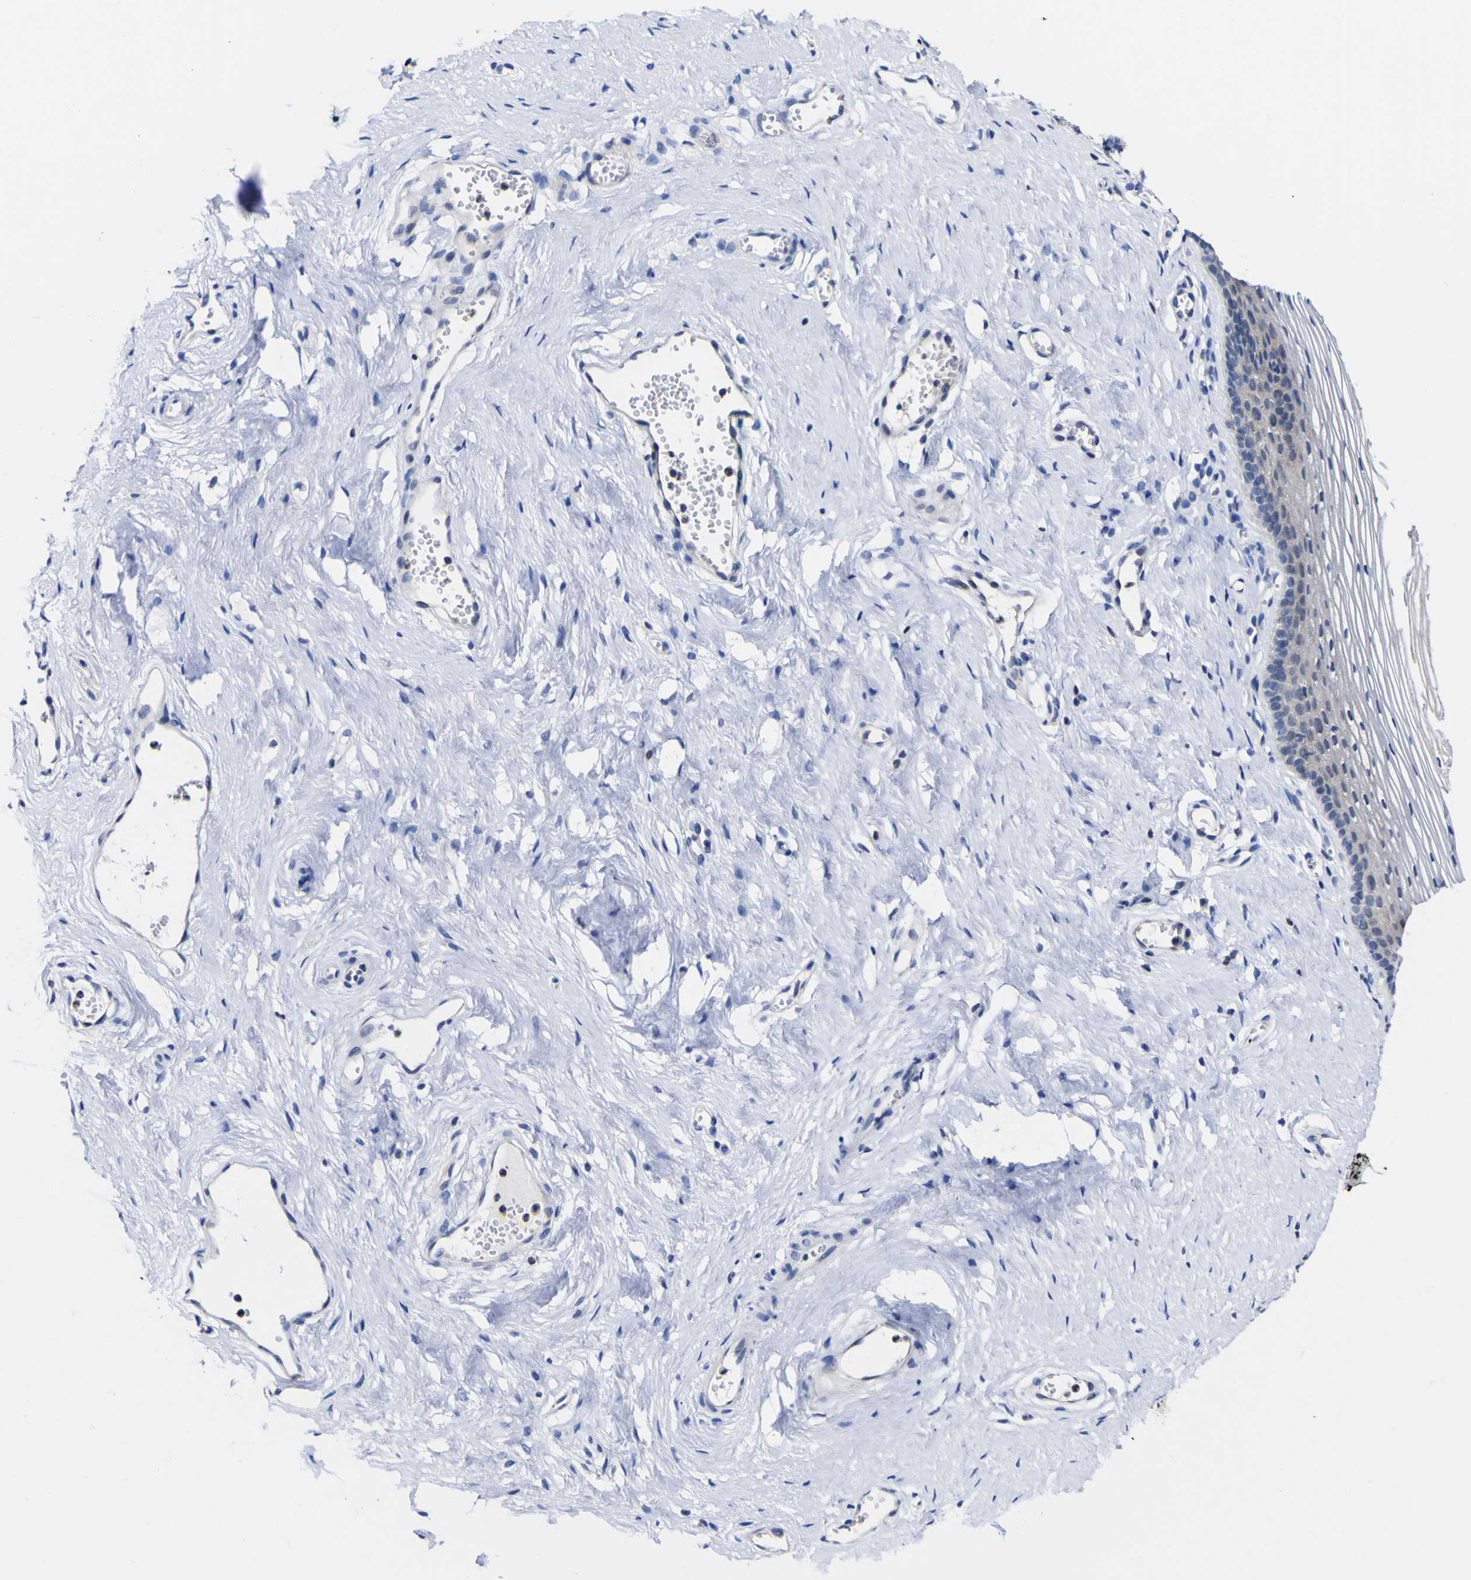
{"staining": {"intensity": "negative", "quantity": "none", "location": "none"}, "tissue": "vagina", "cell_type": "Squamous epithelial cells", "image_type": "normal", "snomed": [{"axis": "morphology", "description": "Normal tissue, NOS"}, {"axis": "topography", "description": "Vagina"}], "caption": "An immunohistochemistry micrograph of unremarkable vagina is shown. There is no staining in squamous epithelial cells of vagina. (Stains: DAB (3,3'-diaminobenzidine) immunohistochemistry with hematoxylin counter stain, Microscopy: brightfield microscopy at high magnification).", "gene": "CASP6", "patient": {"sex": "female", "age": 32}}